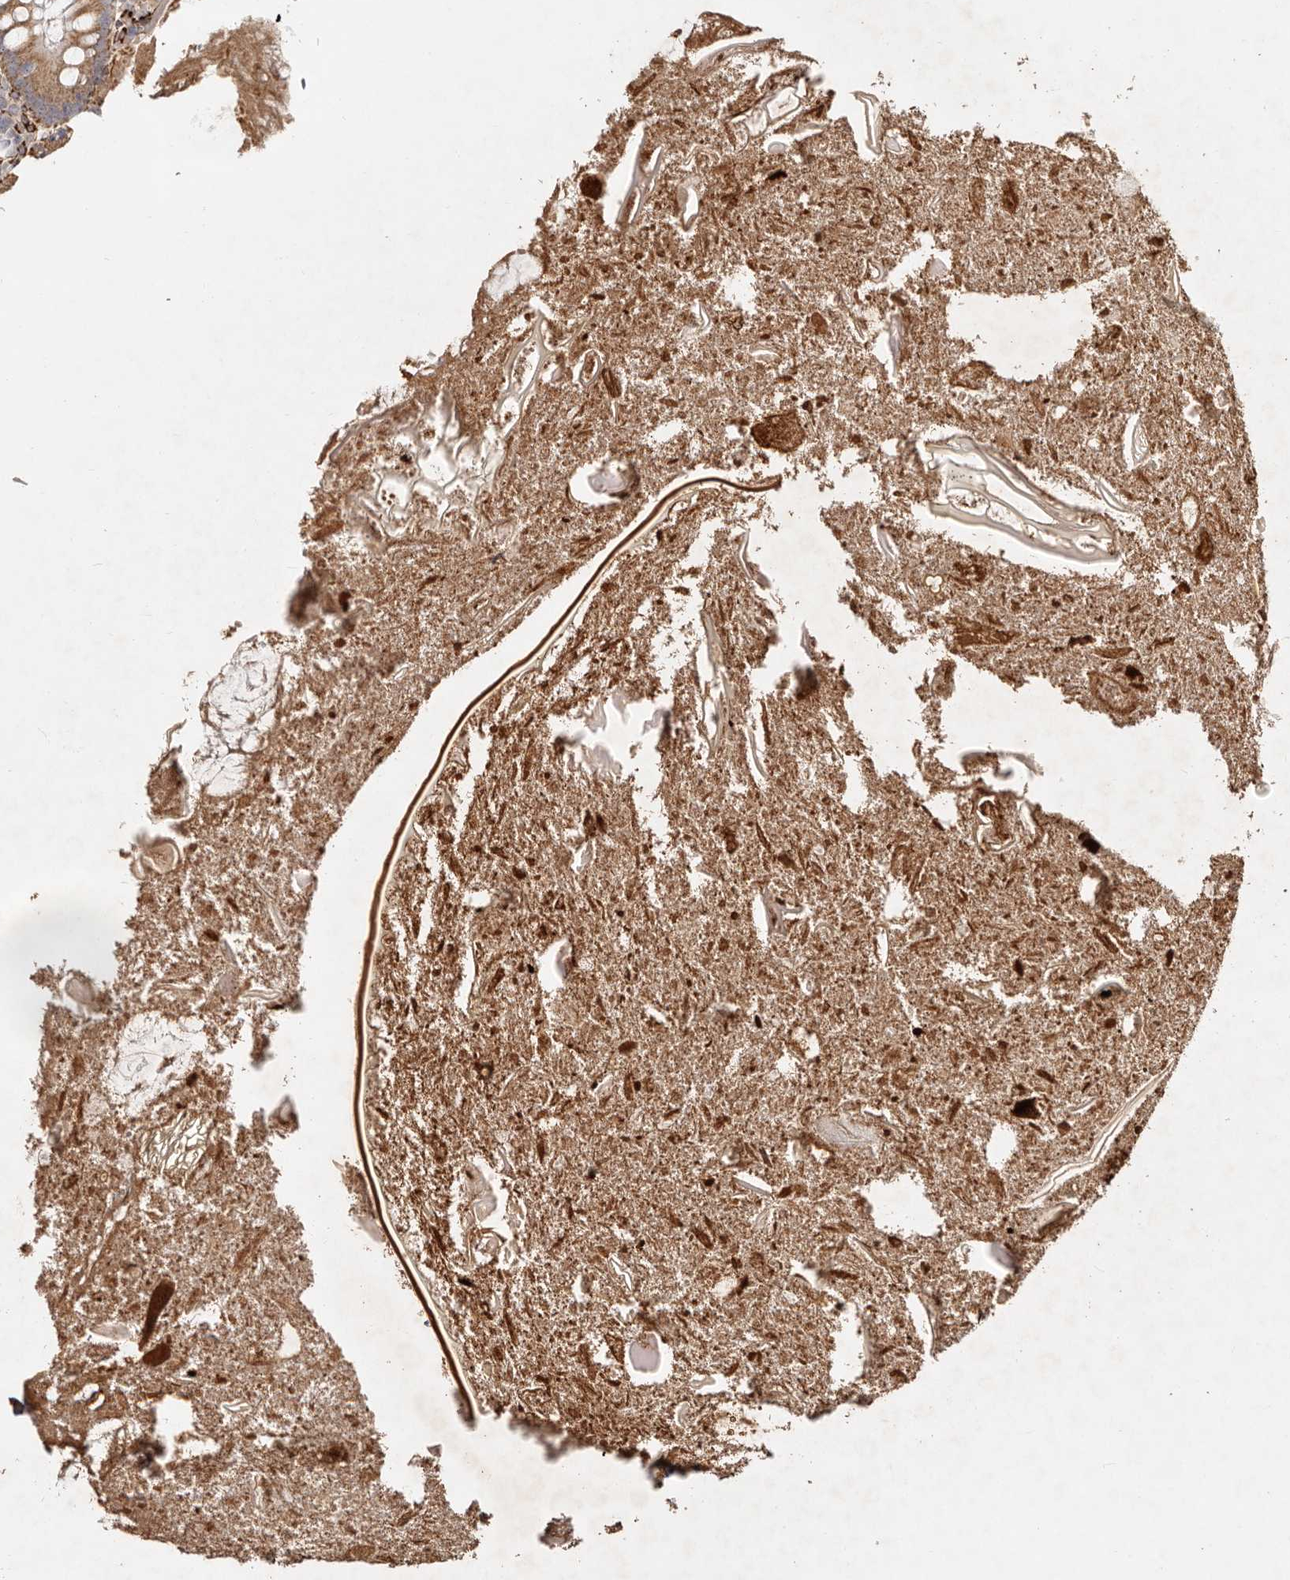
{"staining": {"intensity": "moderate", "quantity": ">75%", "location": "cytoplasmic/membranous"}, "tissue": "appendix", "cell_type": "Glandular cells", "image_type": "normal", "snomed": [{"axis": "morphology", "description": "Normal tissue, NOS"}, {"axis": "topography", "description": "Appendix"}], "caption": "A photomicrograph of human appendix stained for a protein reveals moderate cytoplasmic/membranous brown staining in glandular cells. Immunohistochemistry (ihc) stains the protein in brown and the nuclei are stained blue.", "gene": "SERPINH1", "patient": {"sex": "female", "age": 17}}